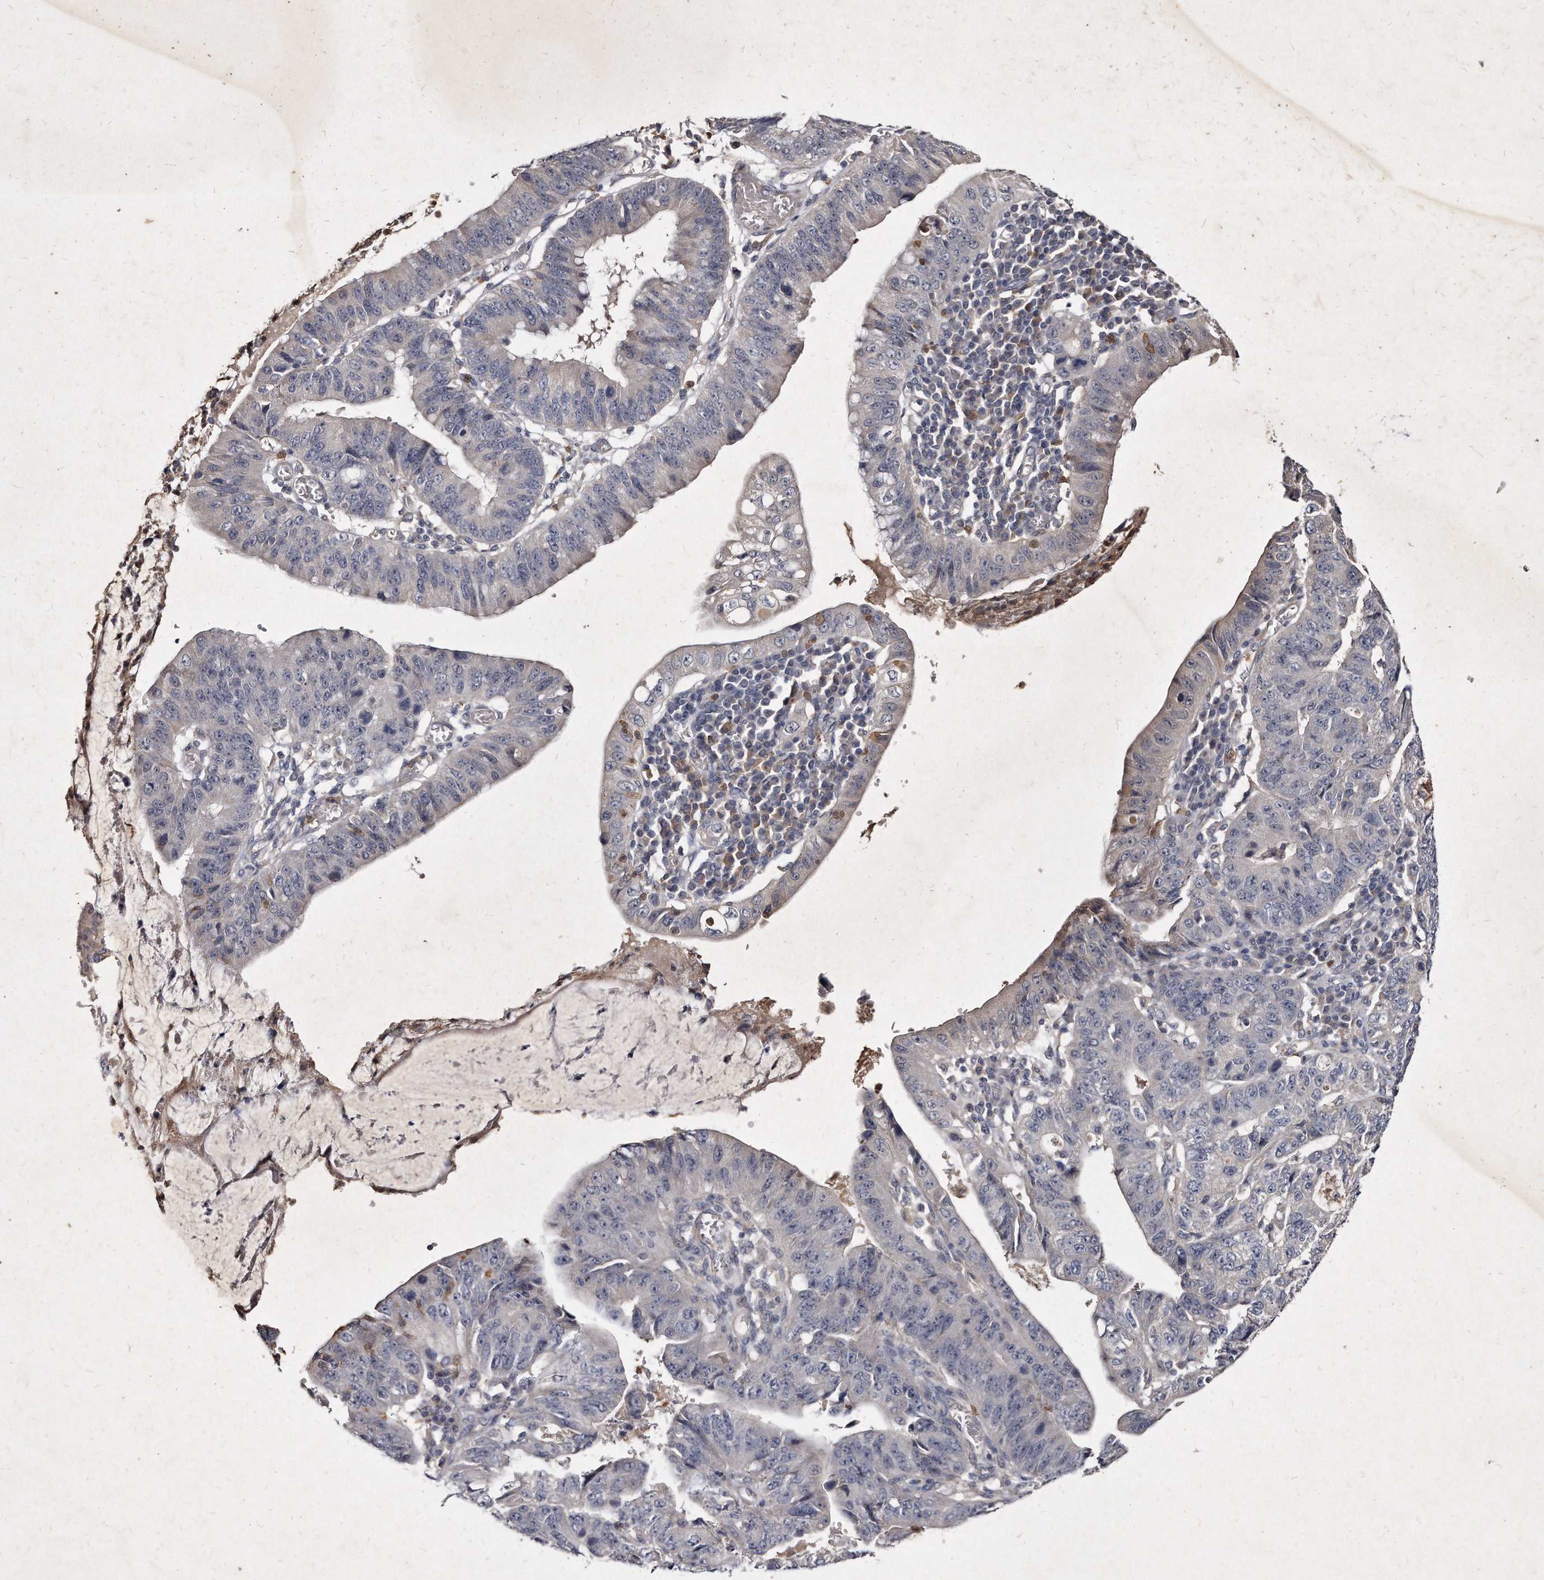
{"staining": {"intensity": "negative", "quantity": "none", "location": "none"}, "tissue": "stomach cancer", "cell_type": "Tumor cells", "image_type": "cancer", "snomed": [{"axis": "morphology", "description": "Adenocarcinoma, NOS"}, {"axis": "topography", "description": "Stomach"}], "caption": "This is a image of immunohistochemistry (IHC) staining of stomach cancer, which shows no expression in tumor cells. Brightfield microscopy of immunohistochemistry stained with DAB (3,3'-diaminobenzidine) (brown) and hematoxylin (blue), captured at high magnification.", "gene": "KLHDC3", "patient": {"sex": "male", "age": 59}}